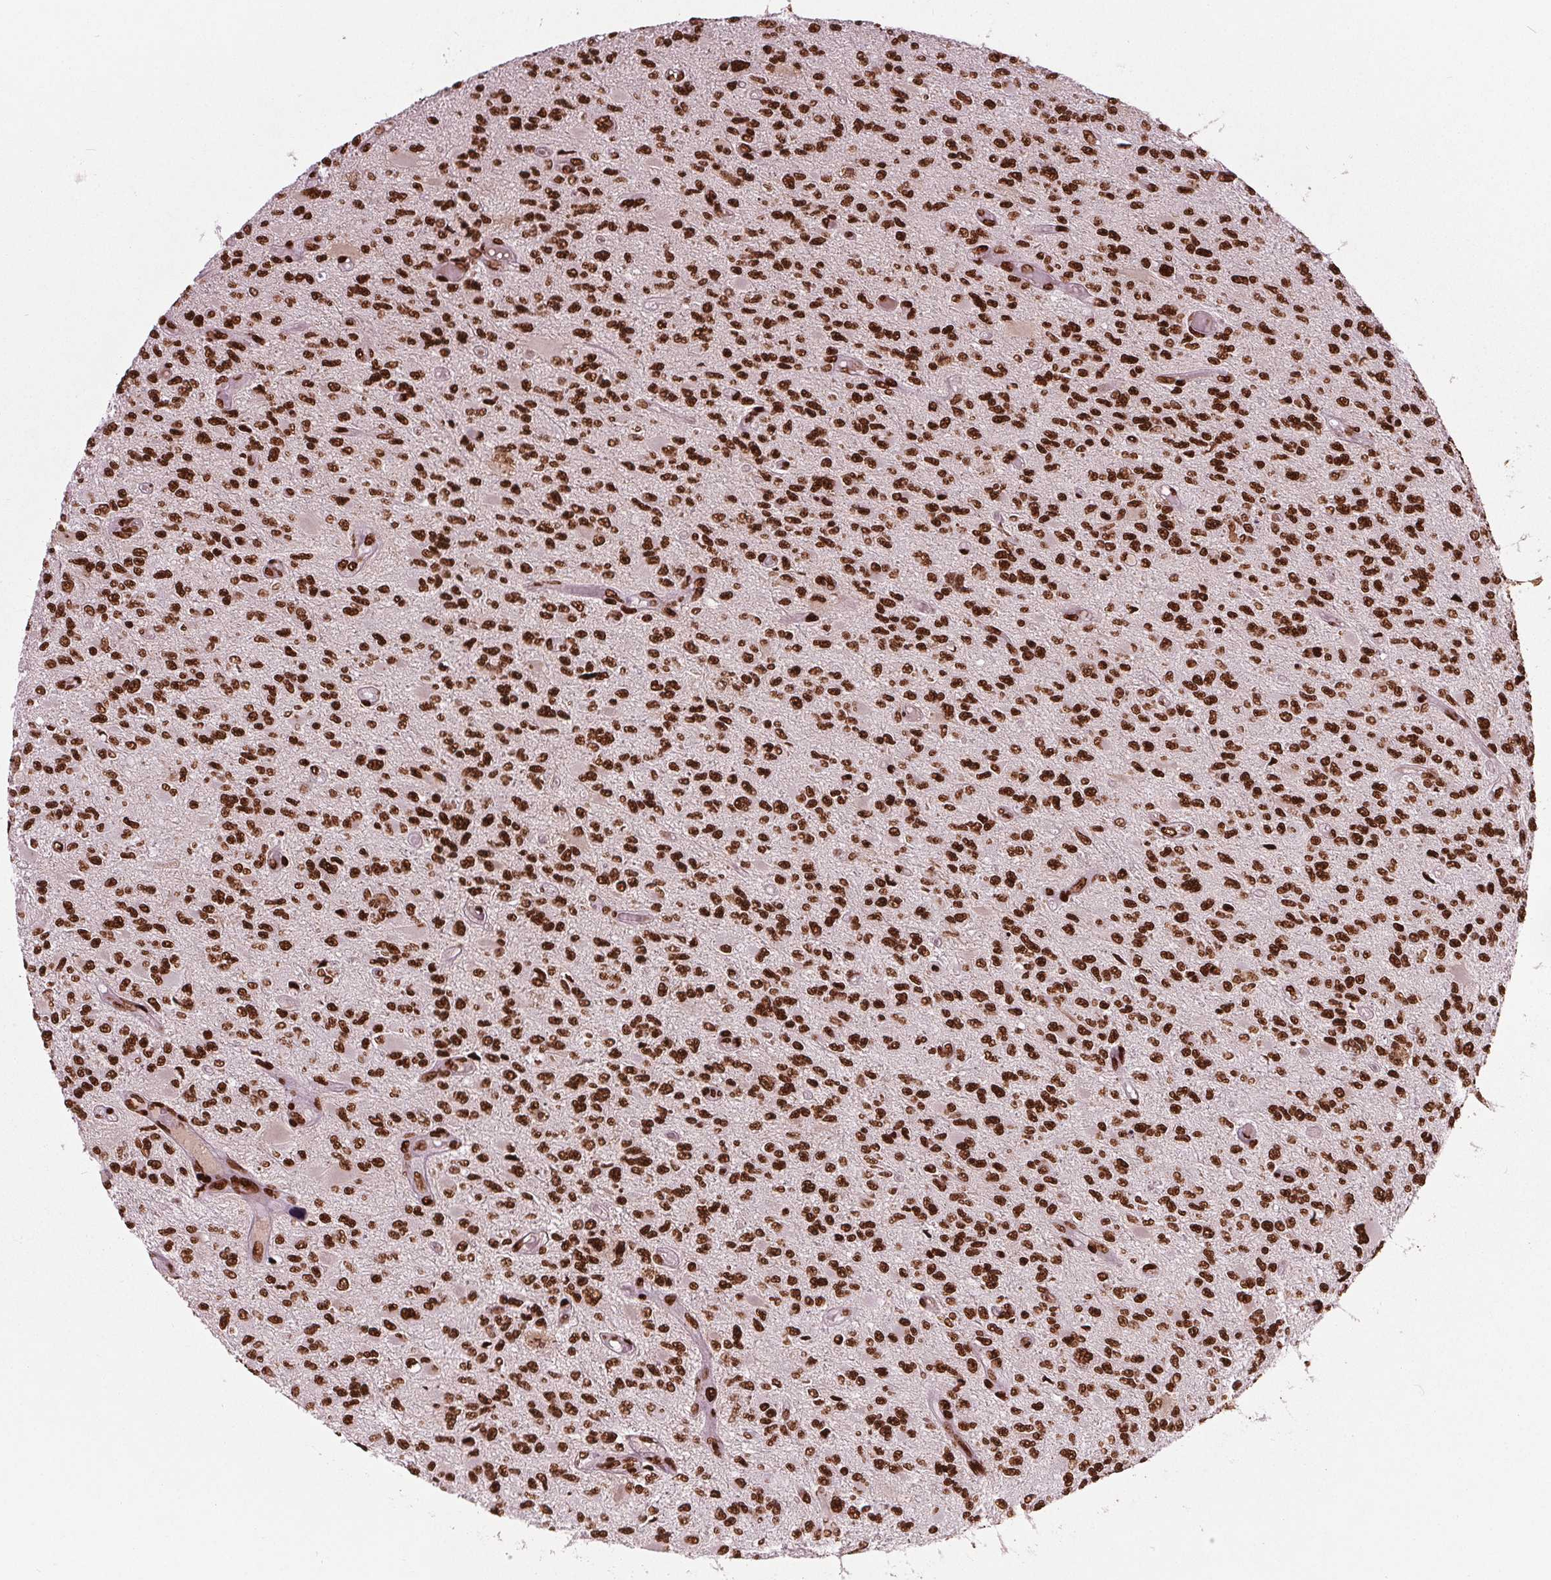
{"staining": {"intensity": "strong", "quantity": ">75%", "location": "nuclear"}, "tissue": "glioma", "cell_type": "Tumor cells", "image_type": "cancer", "snomed": [{"axis": "morphology", "description": "Glioma, malignant, High grade"}, {"axis": "topography", "description": "Brain"}], "caption": "There is high levels of strong nuclear staining in tumor cells of glioma, as demonstrated by immunohistochemical staining (brown color).", "gene": "BRD4", "patient": {"sex": "female", "age": 63}}